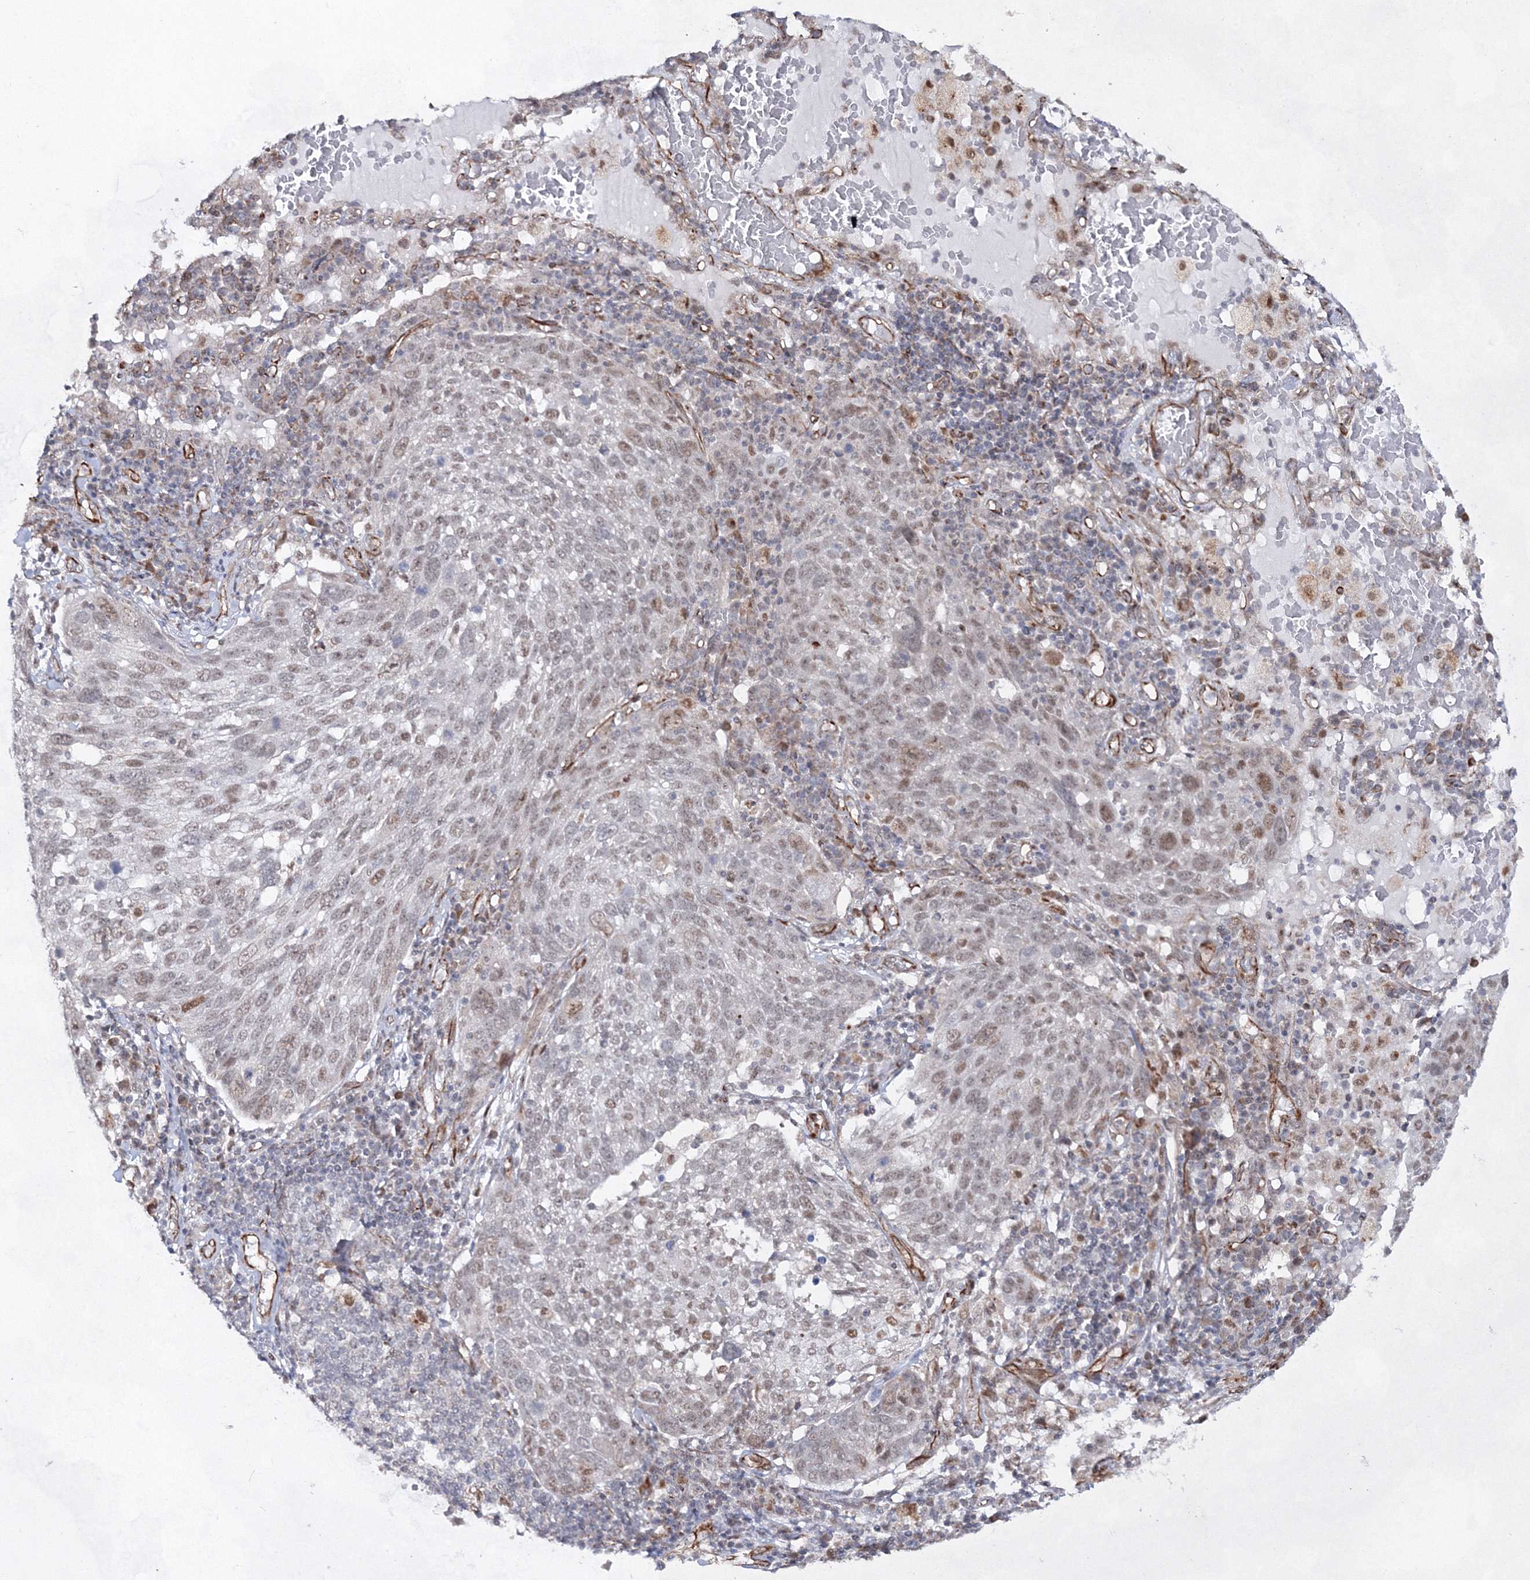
{"staining": {"intensity": "moderate", "quantity": "<25%", "location": "nuclear"}, "tissue": "lung cancer", "cell_type": "Tumor cells", "image_type": "cancer", "snomed": [{"axis": "morphology", "description": "Squamous cell carcinoma, NOS"}, {"axis": "topography", "description": "Lung"}], "caption": "Protein staining displays moderate nuclear expression in about <25% of tumor cells in lung cancer (squamous cell carcinoma). The protein is stained brown, and the nuclei are stained in blue (DAB IHC with brightfield microscopy, high magnification).", "gene": "SNIP1", "patient": {"sex": "male", "age": 65}}